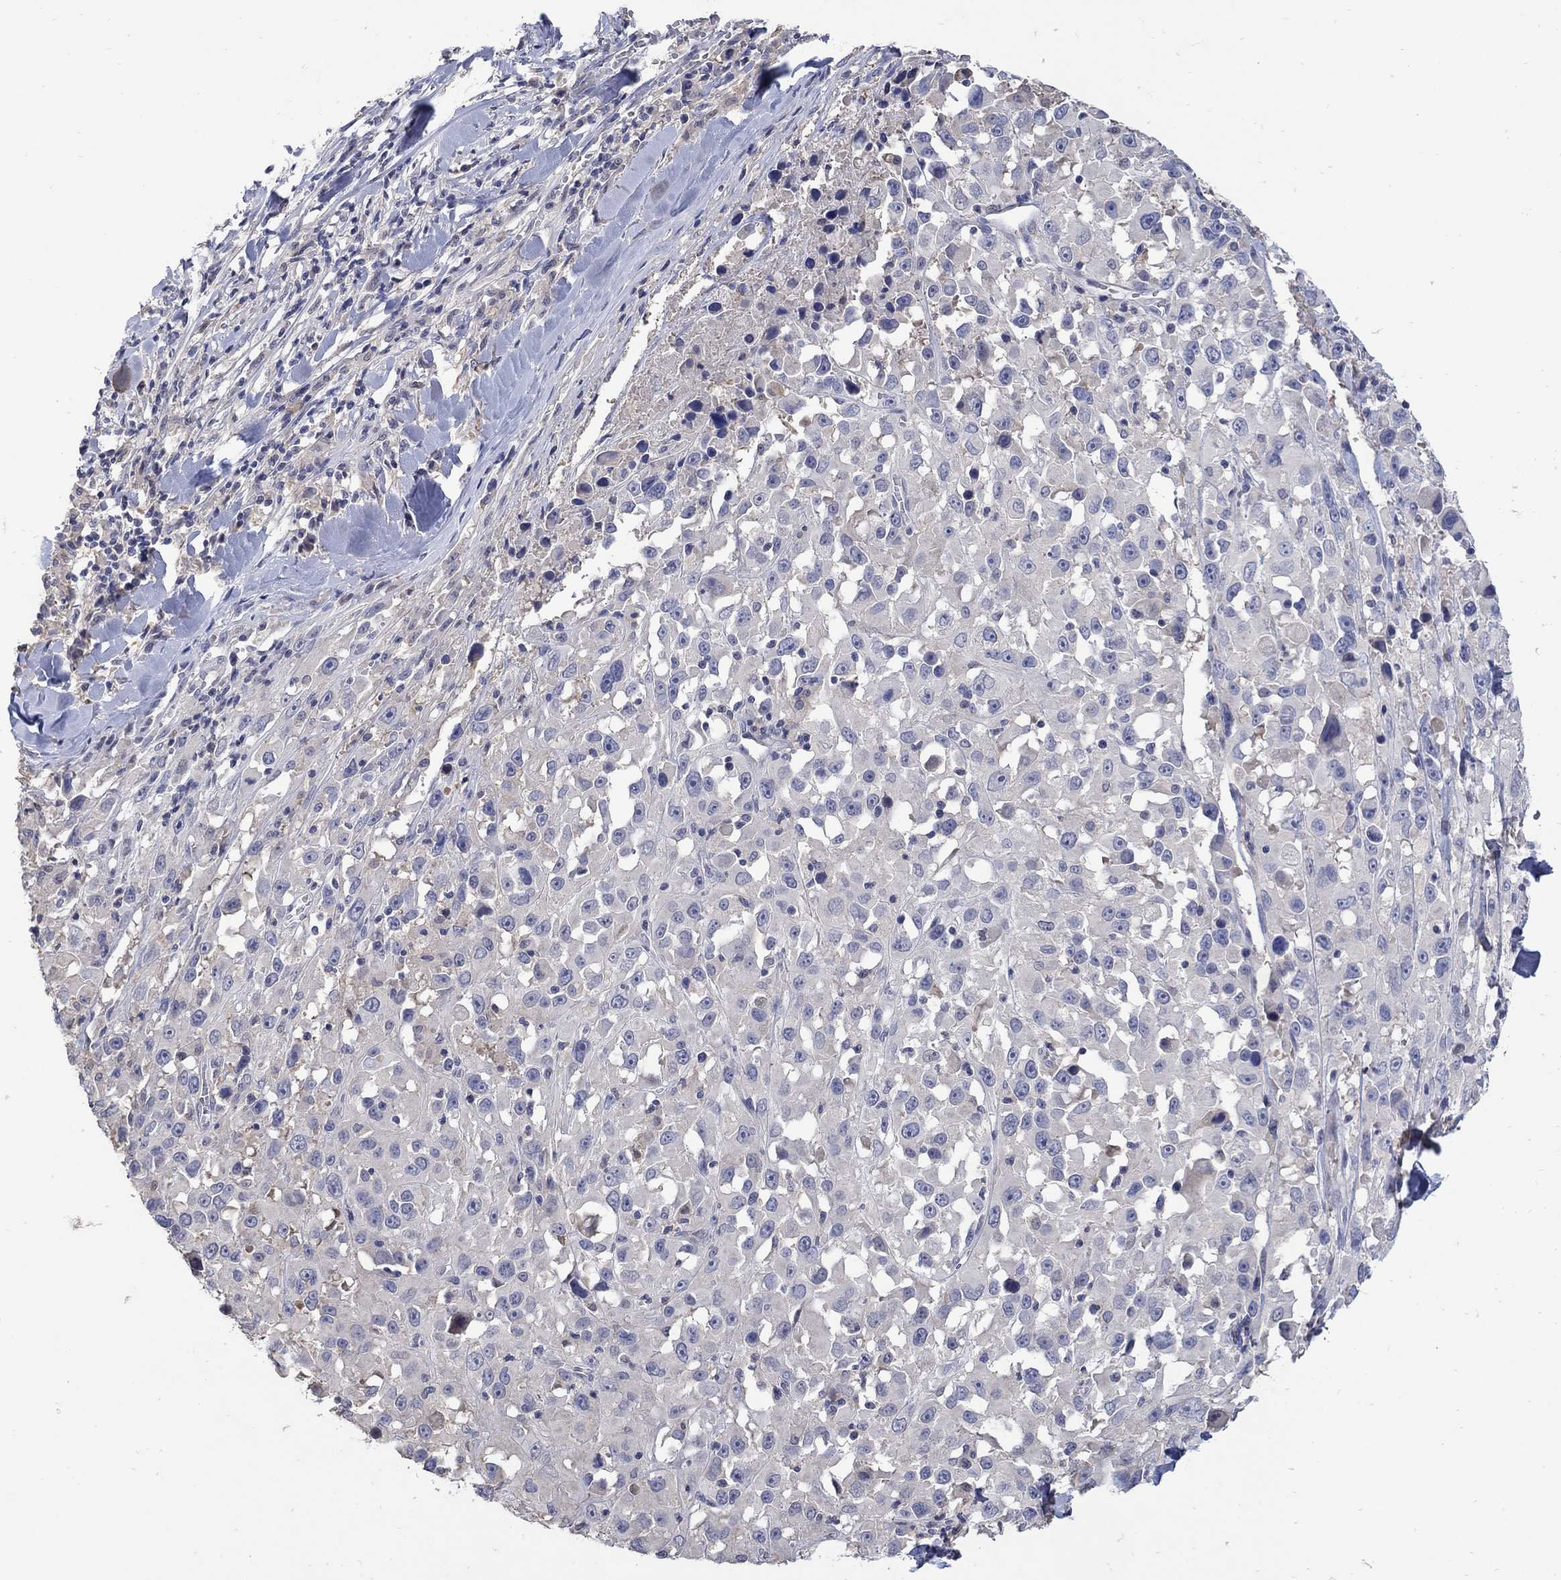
{"staining": {"intensity": "negative", "quantity": "none", "location": "none"}, "tissue": "melanoma", "cell_type": "Tumor cells", "image_type": "cancer", "snomed": [{"axis": "morphology", "description": "Malignant melanoma, Metastatic site"}, {"axis": "topography", "description": "Lymph node"}], "caption": "The image demonstrates no significant staining in tumor cells of melanoma. (Brightfield microscopy of DAB (3,3'-diaminobenzidine) IHC at high magnification).", "gene": "CETN1", "patient": {"sex": "male", "age": 50}}